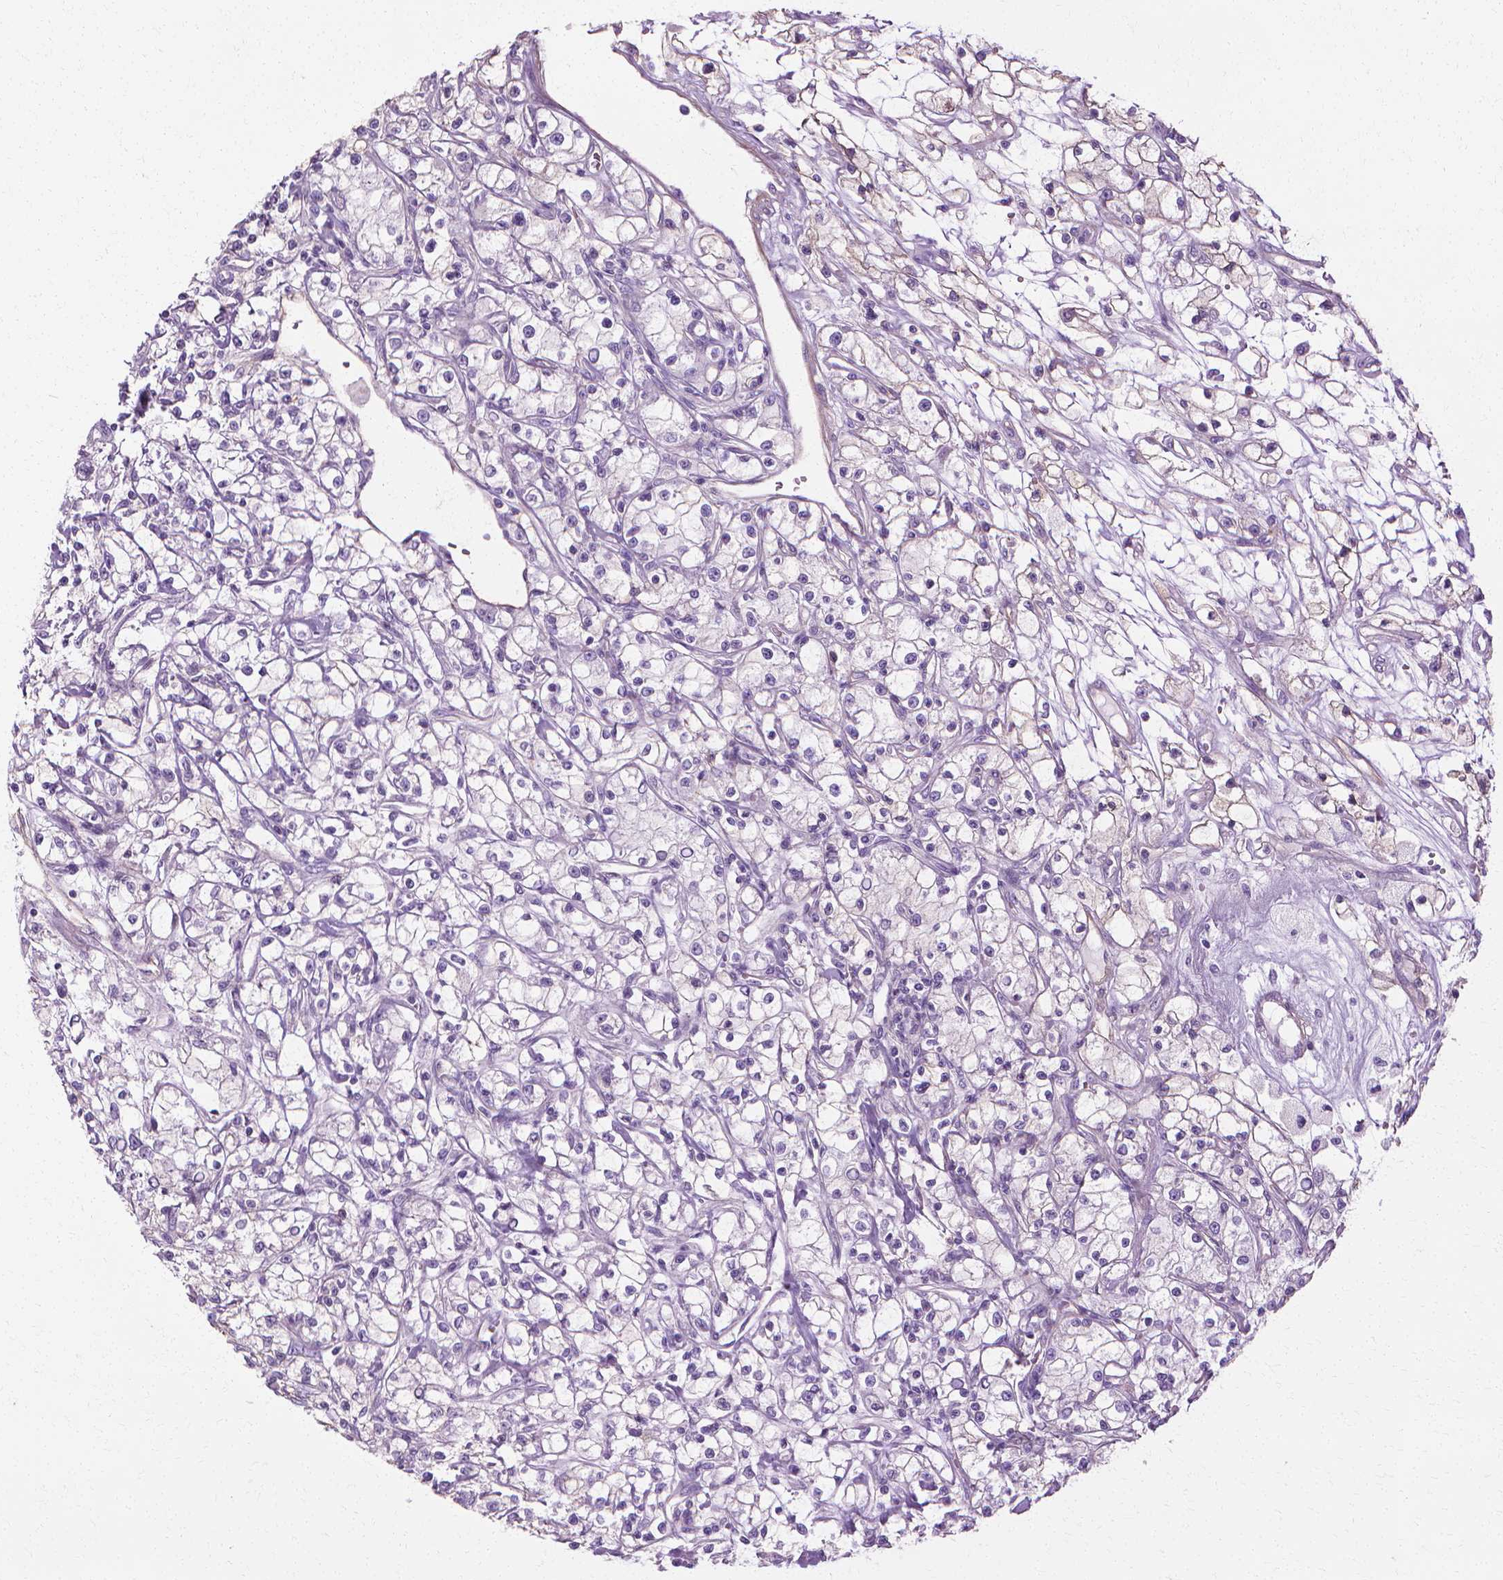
{"staining": {"intensity": "negative", "quantity": "none", "location": "none"}, "tissue": "renal cancer", "cell_type": "Tumor cells", "image_type": "cancer", "snomed": [{"axis": "morphology", "description": "Adenocarcinoma, NOS"}, {"axis": "topography", "description": "Kidney"}], "caption": "IHC of human renal adenocarcinoma exhibits no positivity in tumor cells.", "gene": "CFAP157", "patient": {"sex": "female", "age": 59}}